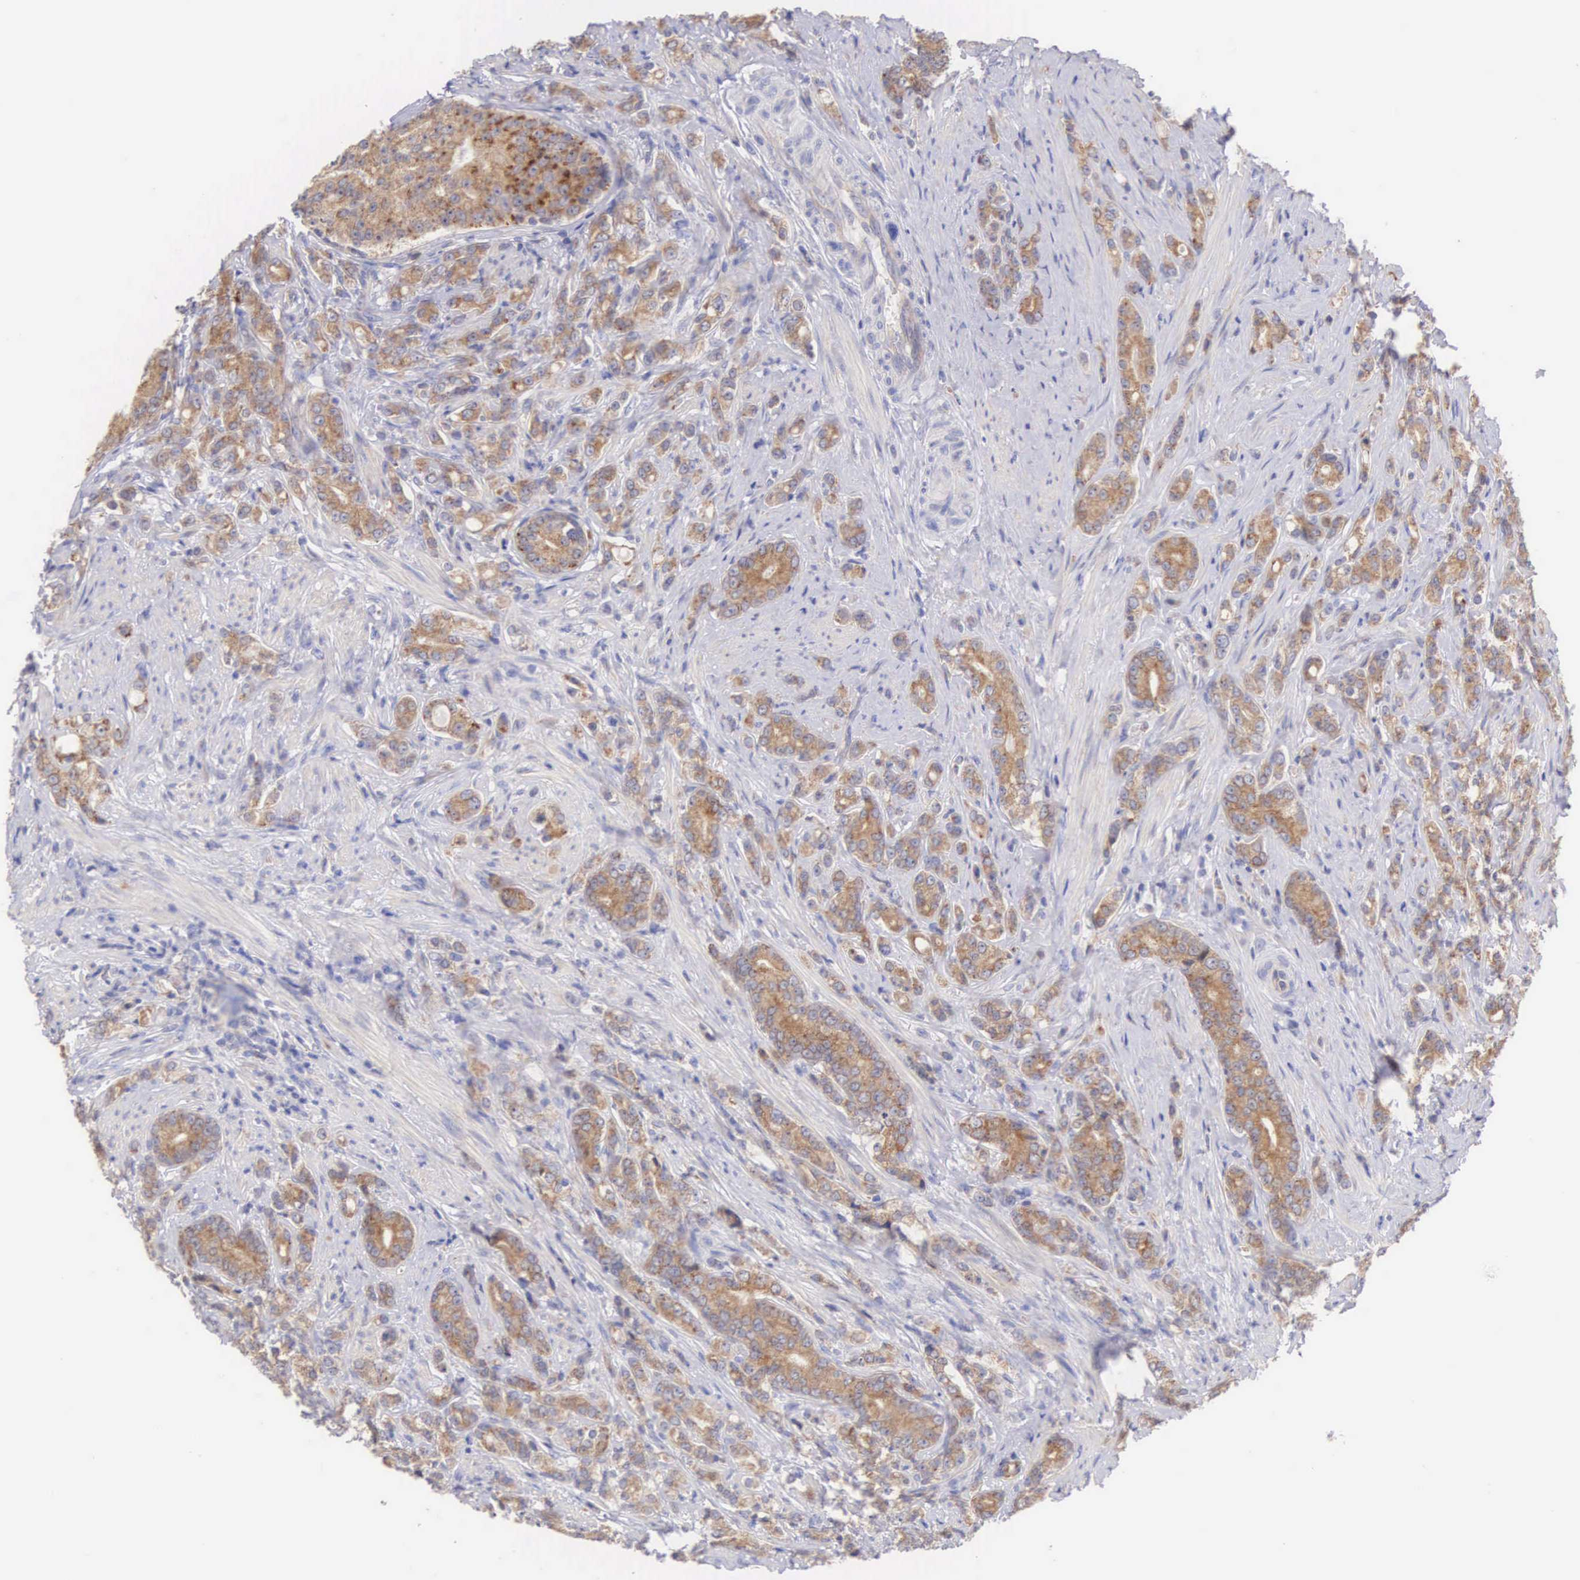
{"staining": {"intensity": "moderate", "quantity": ">75%", "location": "cytoplasmic/membranous"}, "tissue": "prostate cancer", "cell_type": "Tumor cells", "image_type": "cancer", "snomed": [{"axis": "morphology", "description": "Adenocarcinoma, Medium grade"}, {"axis": "topography", "description": "Prostate"}], "caption": "Prostate cancer (medium-grade adenocarcinoma) was stained to show a protein in brown. There is medium levels of moderate cytoplasmic/membranous staining in approximately >75% of tumor cells.", "gene": "NSDHL", "patient": {"sex": "male", "age": 59}}